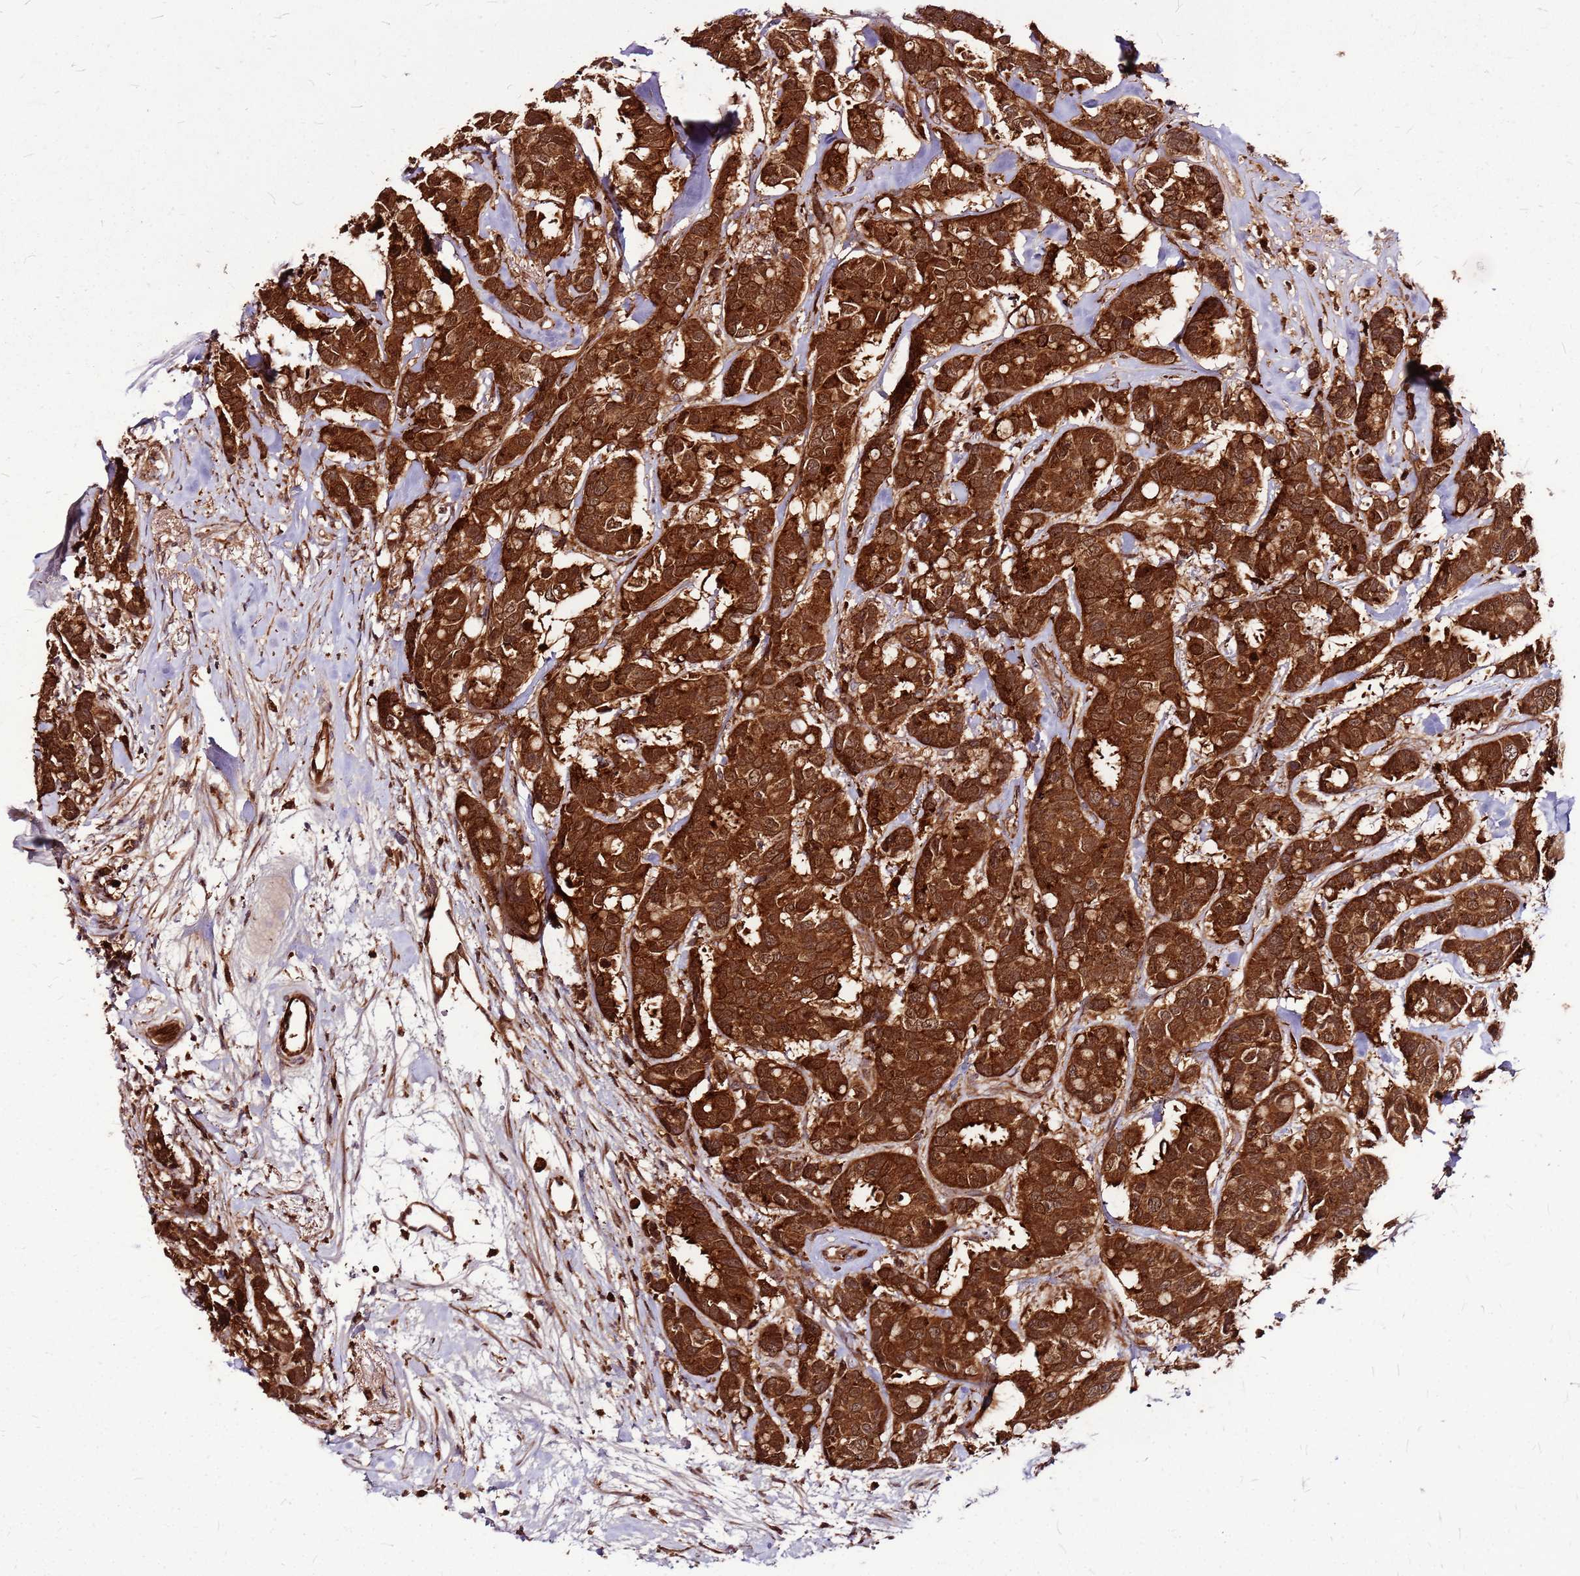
{"staining": {"intensity": "strong", "quantity": ">75%", "location": "cytoplasmic/membranous"}, "tissue": "breast cancer", "cell_type": "Tumor cells", "image_type": "cancer", "snomed": [{"axis": "morphology", "description": "Duct carcinoma"}, {"axis": "topography", "description": "Breast"}], "caption": "This micrograph demonstrates IHC staining of infiltrating ductal carcinoma (breast), with high strong cytoplasmic/membranous expression in approximately >75% of tumor cells.", "gene": "LYPLAL1", "patient": {"sex": "female", "age": 87}}